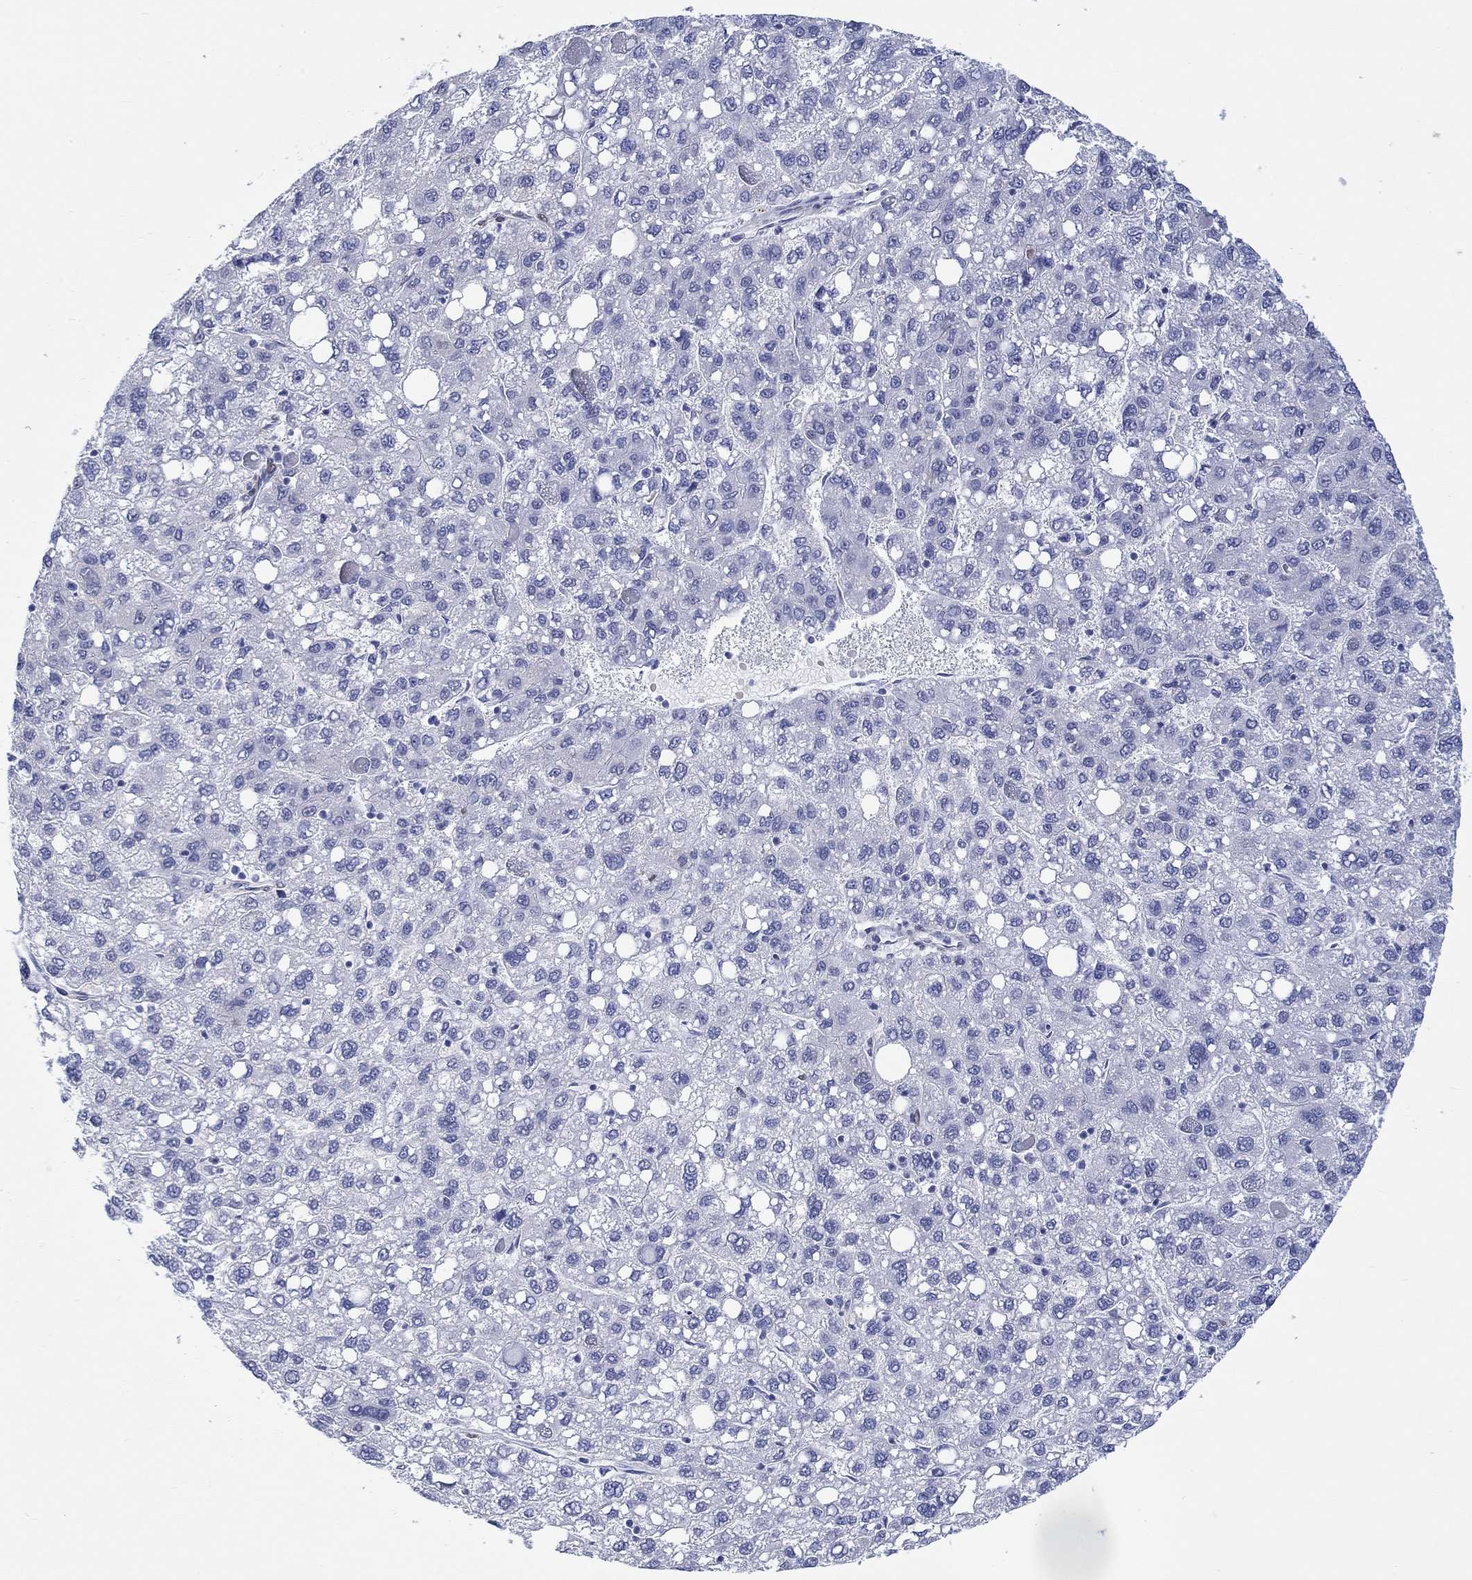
{"staining": {"intensity": "negative", "quantity": "none", "location": "none"}, "tissue": "liver cancer", "cell_type": "Tumor cells", "image_type": "cancer", "snomed": [{"axis": "morphology", "description": "Carcinoma, Hepatocellular, NOS"}, {"axis": "topography", "description": "Liver"}], "caption": "The immunohistochemistry (IHC) histopathology image has no significant positivity in tumor cells of liver hepatocellular carcinoma tissue.", "gene": "MSI1", "patient": {"sex": "female", "age": 82}}